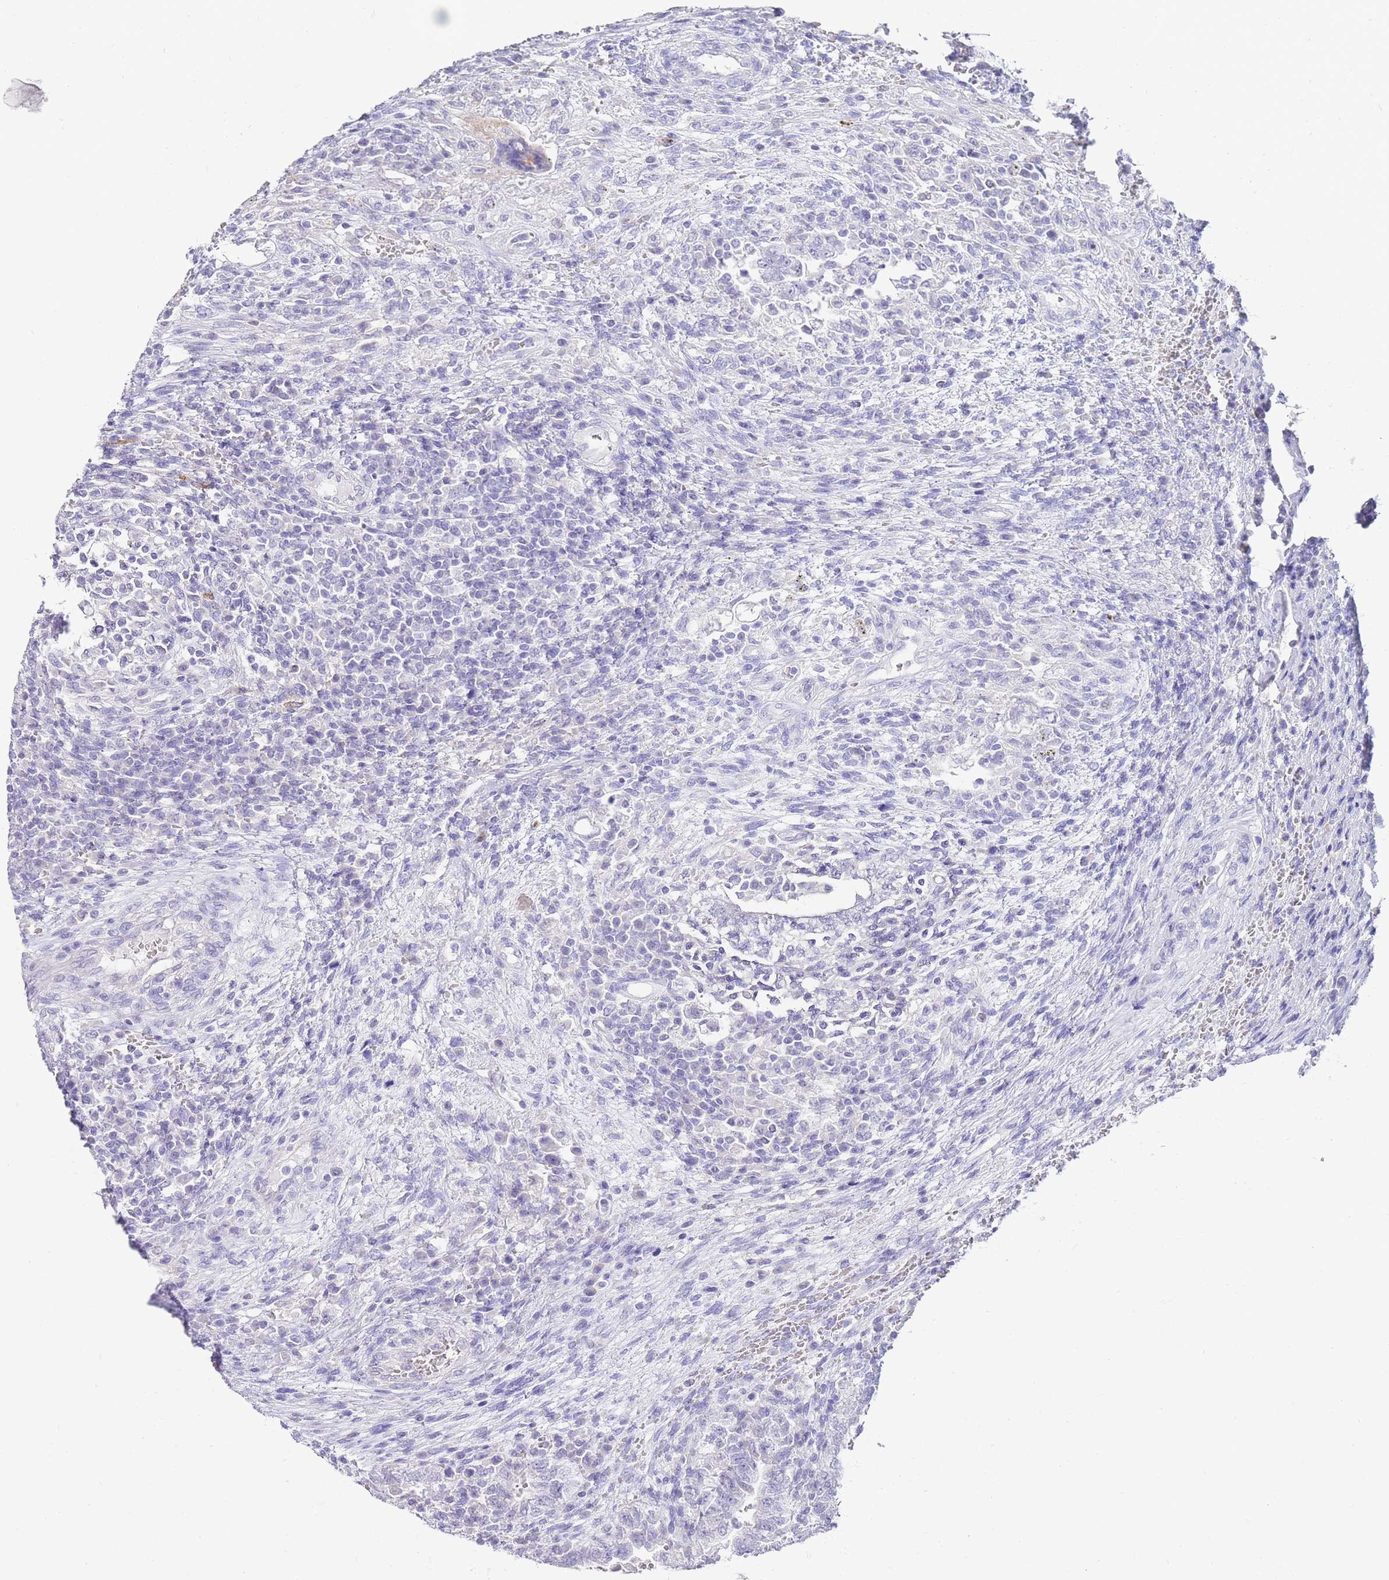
{"staining": {"intensity": "moderate", "quantity": "<25%", "location": "cytoplasmic/membranous"}, "tissue": "testis cancer", "cell_type": "Tumor cells", "image_type": "cancer", "snomed": [{"axis": "morphology", "description": "Carcinoma, Embryonal, NOS"}, {"axis": "topography", "description": "Testis"}], "caption": "Immunohistochemistry micrograph of testis embryonal carcinoma stained for a protein (brown), which exhibits low levels of moderate cytoplasmic/membranous positivity in approximately <25% of tumor cells.", "gene": "DPP4", "patient": {"sex": "male", "age": 26}}